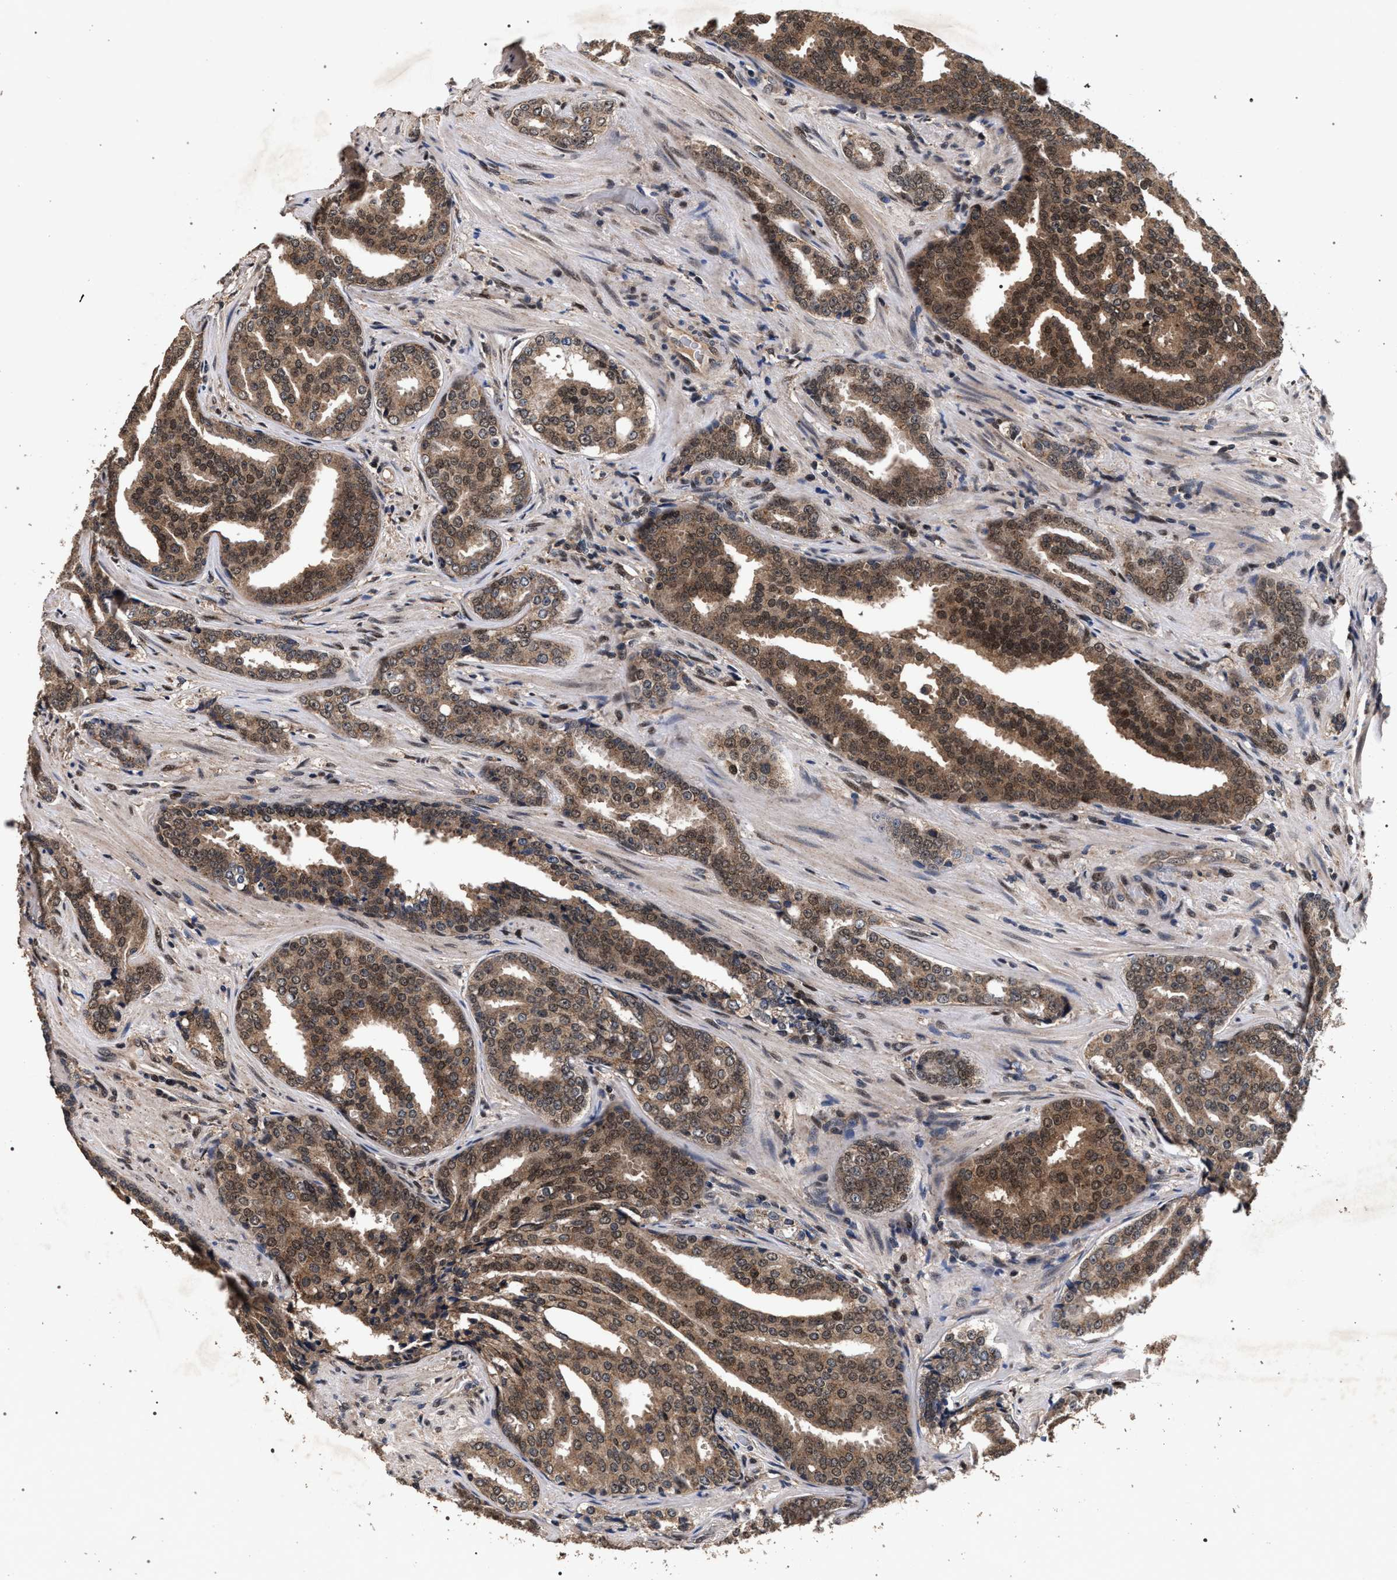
{"staining": {"intensity": "moderate", "quantity": ">75%", "location": "cytoplasmic/membranous,nuclear"}, "tissue": "prostate cancer", "cell_type": "Tumor cells", "image_type": "cancer", "snomed": [{"axis": "morphology", "description": "Adenocarcinoma, High grade"}, {"axis": "topography", "description": "Prostate"}], "caption": "The image exhibits immunohistochemical staining of high-grade adenocarcinoma (prostate). There is moderate cytoplasmic/membranous and nuclear expression is seen in approximately >75% of tumor cells.", "gene": "ACOX1", "patient": {"sex": "male", "age": 71}}